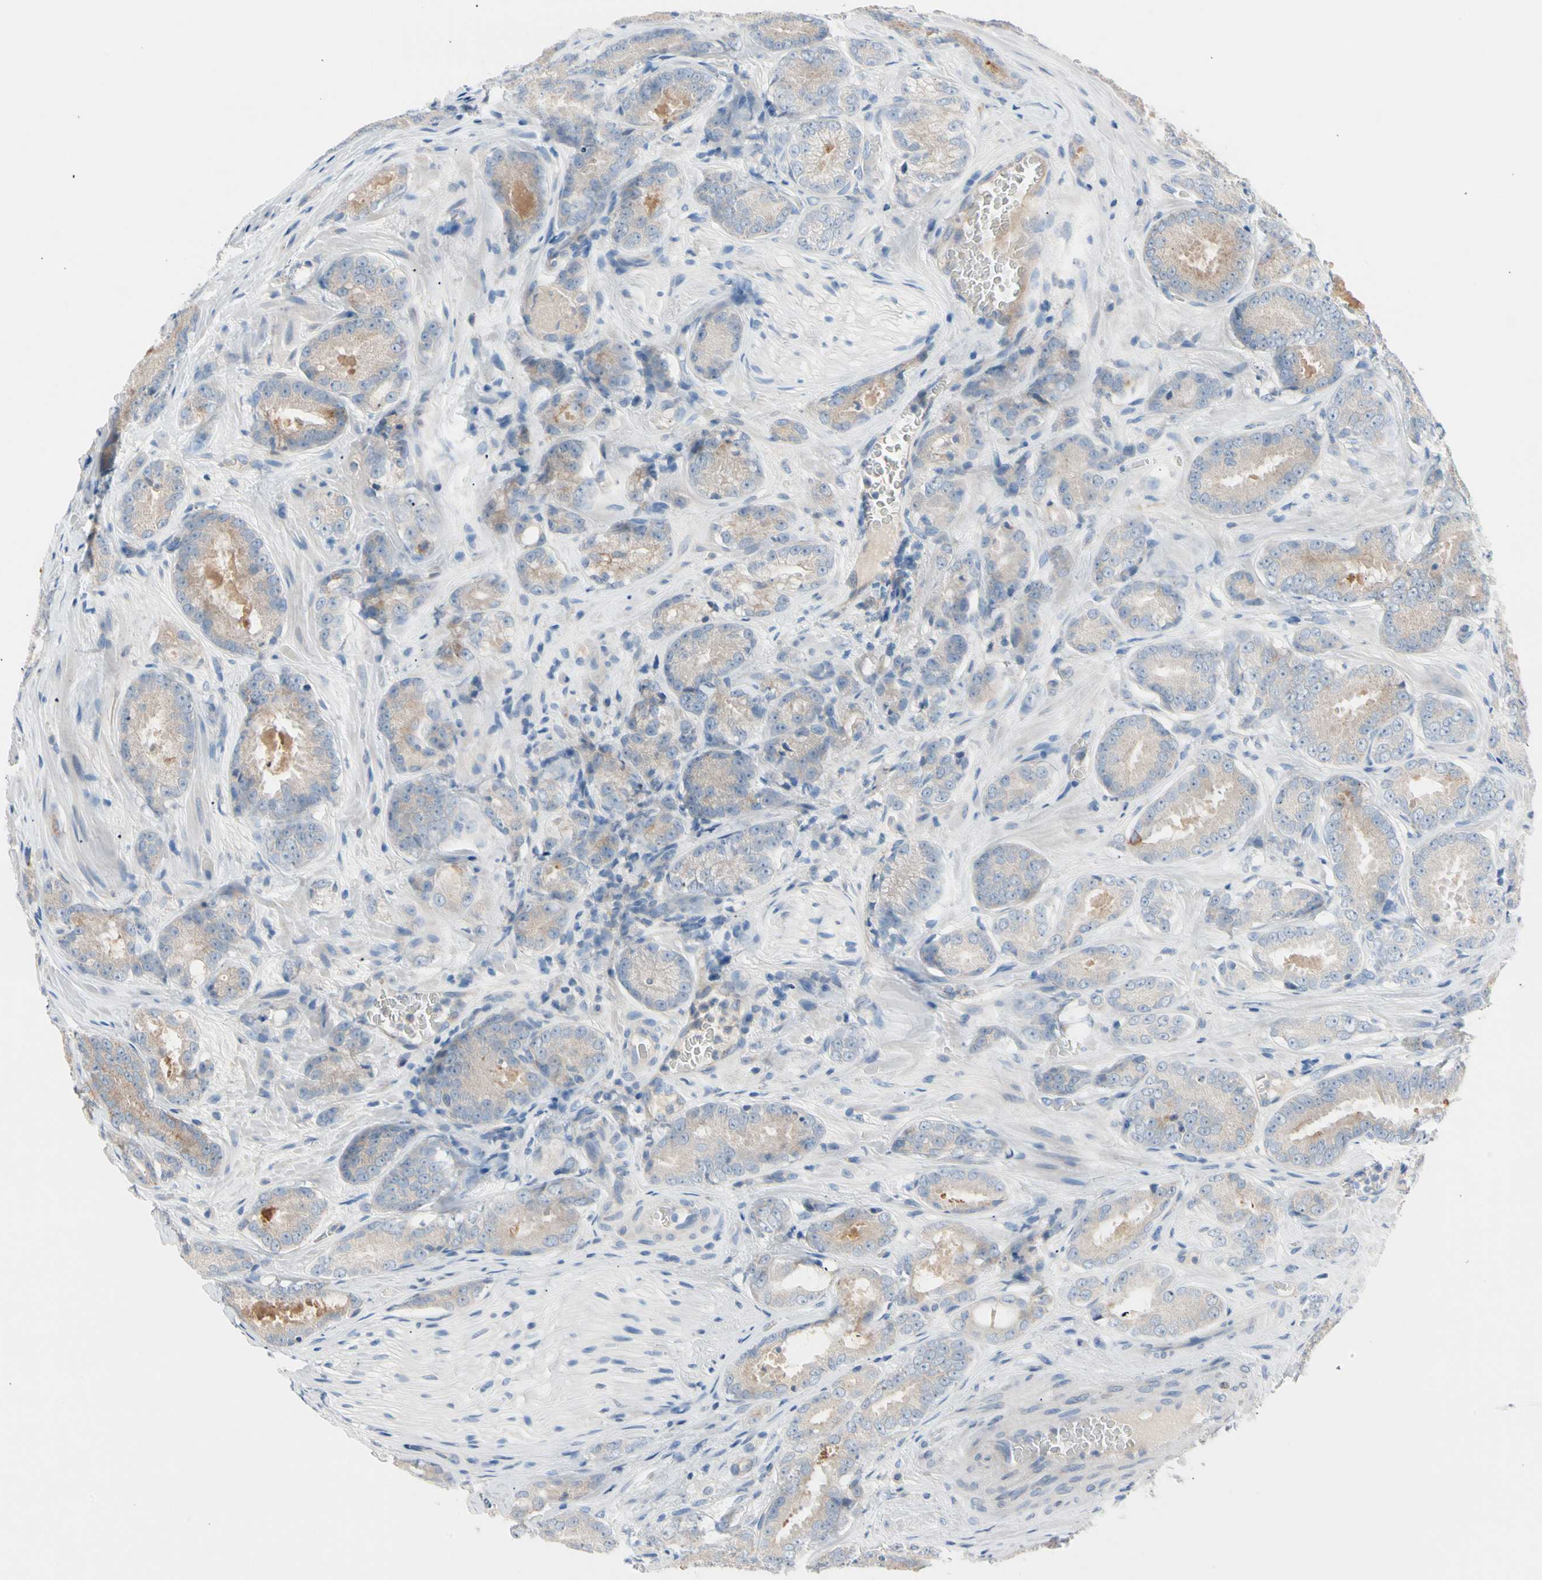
{"staining": {"intensity": "weak", "quantity": "25%-75%", "location": "cytoplasmic/membranous"}, "tissue": "prostate cancer", "cell_type": "Tumor cells", "image_type": "cancer", "snomed": [{"axis": "morphology", "description": "Adenocarcinoma, High grade"}, {"axis": "topography", "description": "Prostate"}], "caption": "The image shows staining of prostate adenocarcinoma (high-grade), revealing weak cytoplasmic/membranous protein expression (brown color) within tumor cells.", "gene": "CASQ1", "patient": {"sex": "male", "age": 64}}